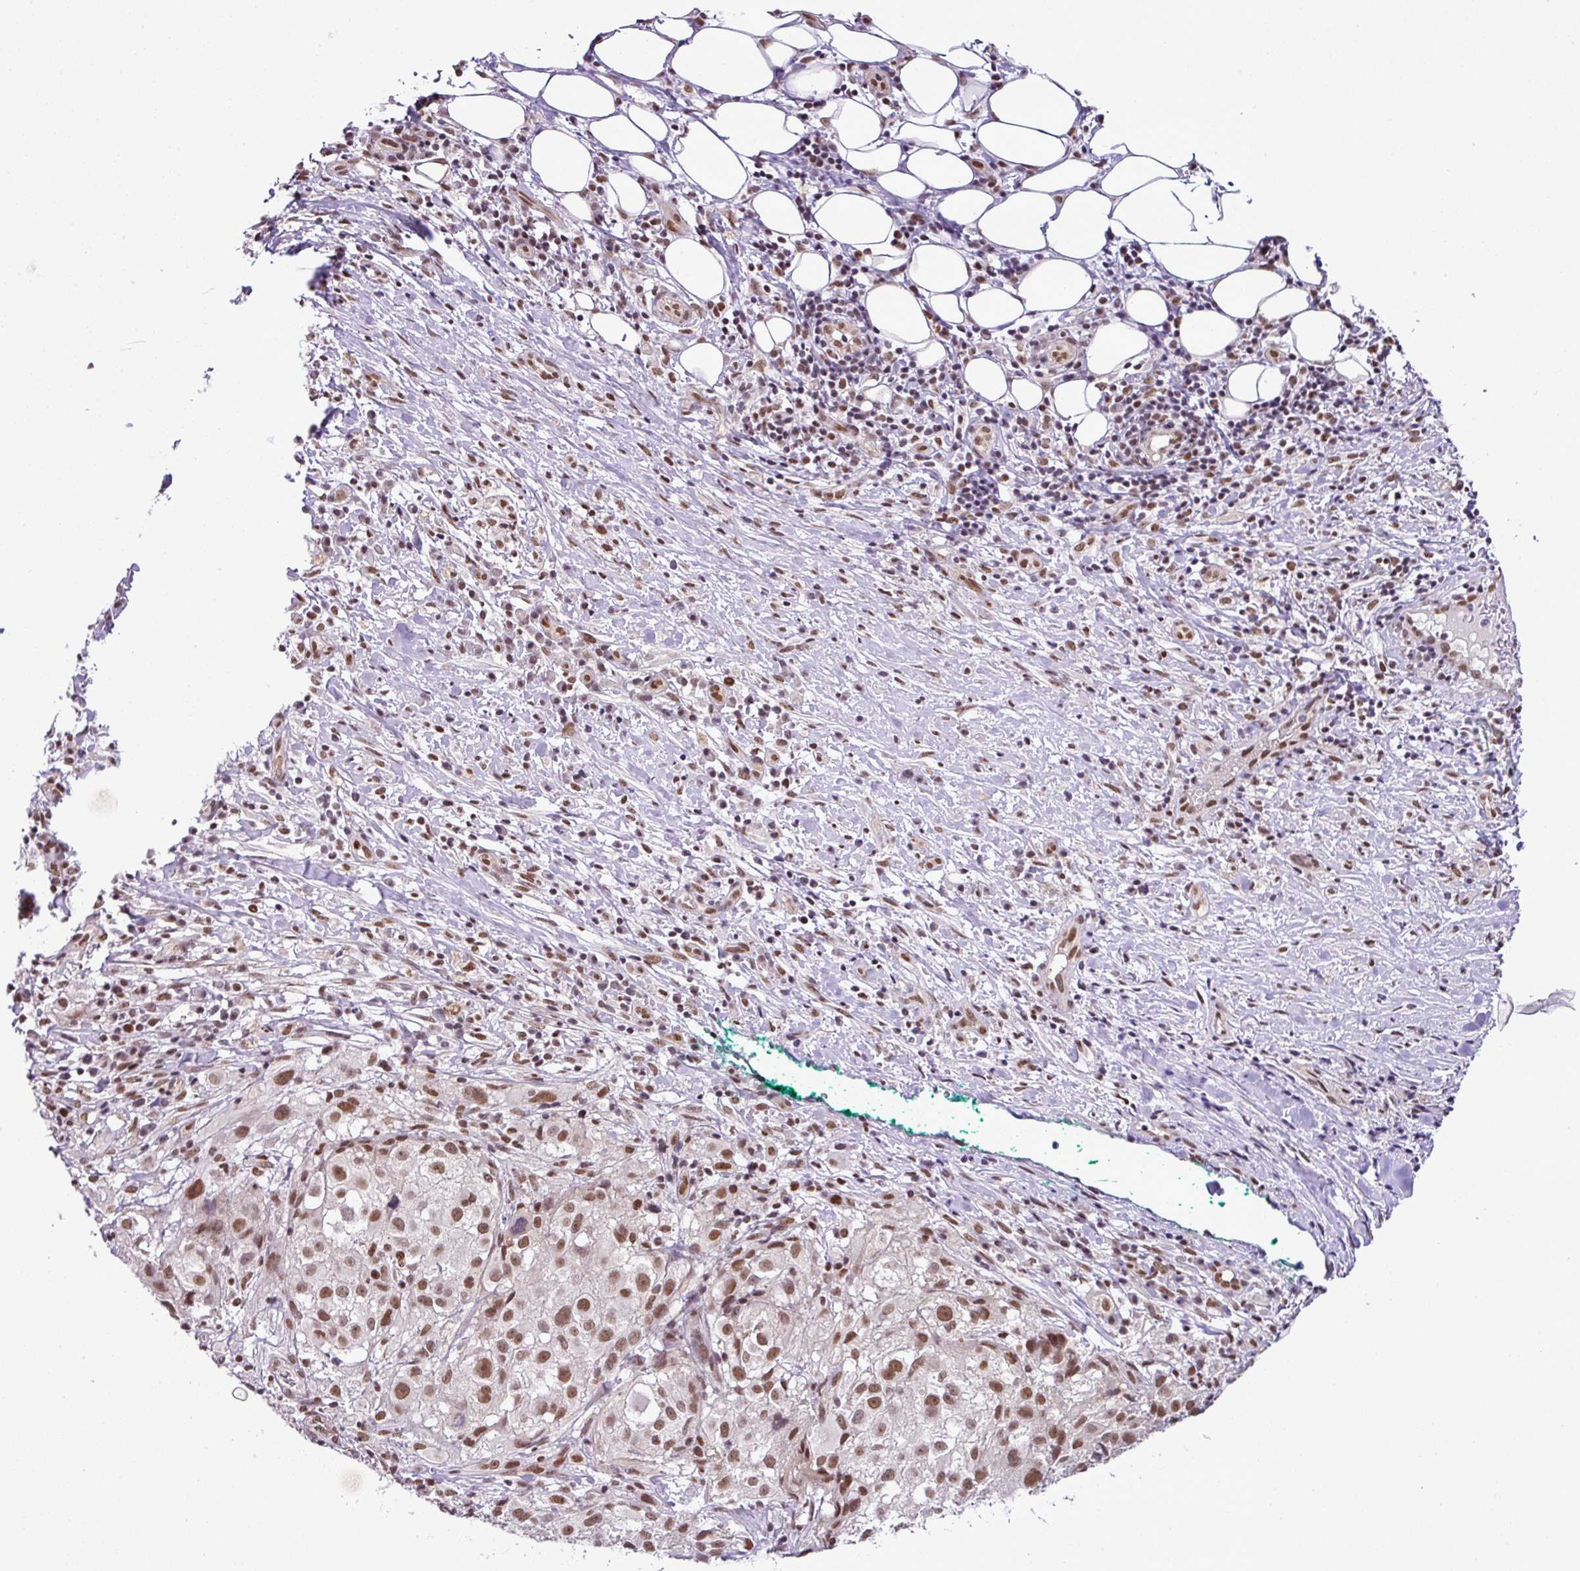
{"staining": {"intensity": "moderate", "quantity": ">75%", "location": "nuclear"}, "tissue": "melanoma", "cell_type": "Tumor cells", "image_type": "cancer", "snomed": [{"axis": "morphology", "description": "Necrosis, NOS"}, {"axis": "morphology", "description": "Malignant melanoma, NOS"}, {"axis": "topography", "description": "Skin"}], "caption": "Human malignant melanoma stained for a protein (brown) shows moderate nuclear positive staining in approximately >75% of tumor cells.", "gene": "PGAP4", "patient": {"sex": "female", "age": 87}}